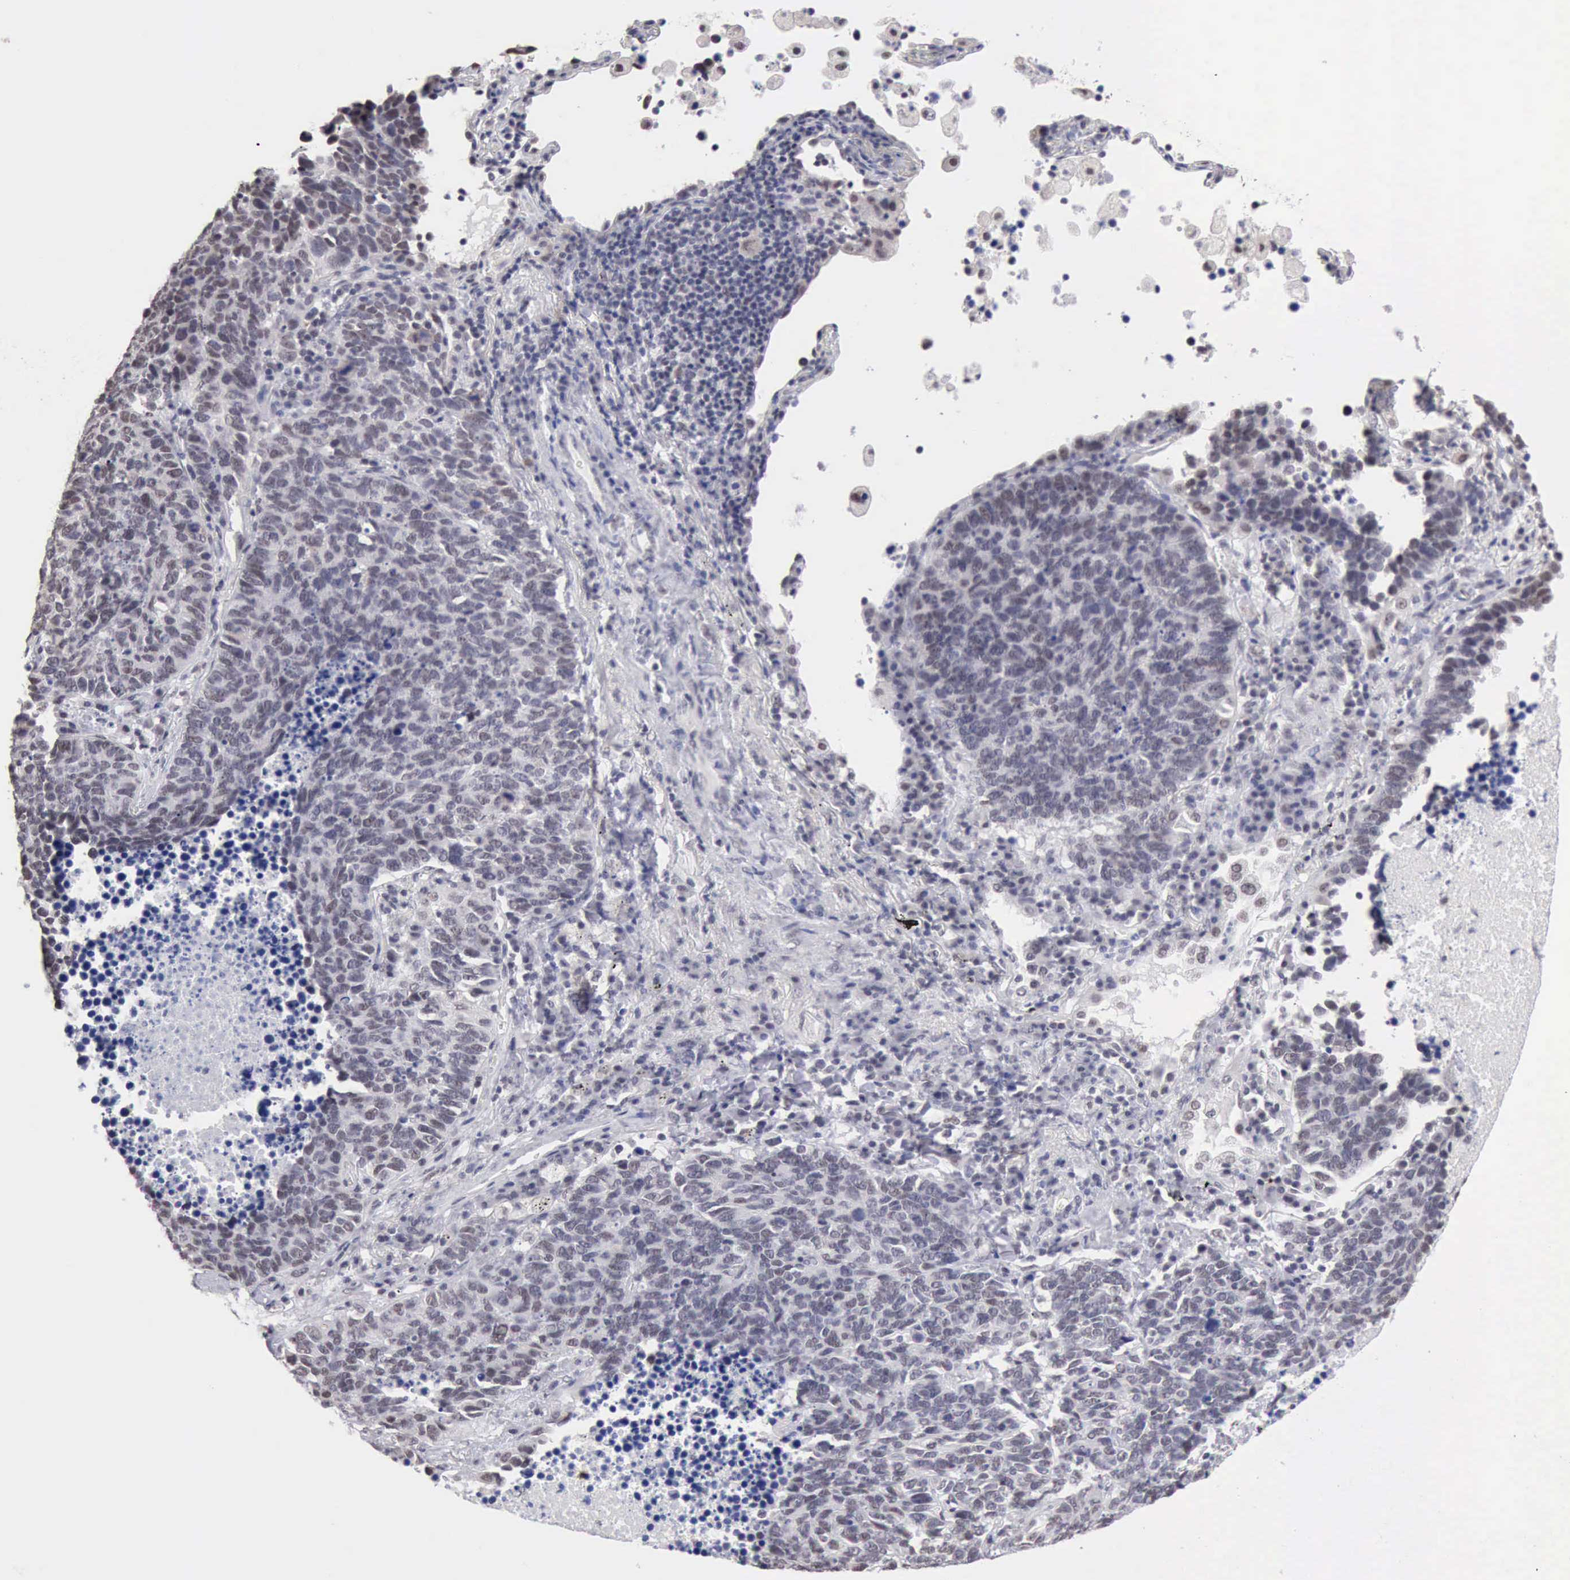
{"staining": {"intensity": "weak", "quantity": "<25%", "location": "nuclear"}, "tissue": "lung cancer", "cell_type": "Tumor cells", "image_type": "cancer", "snomed": [{"axis": "morphology", "description": "Neoplasm, malignant, NOS"}, {"axis": "topography", "description": "Lung"}], "caption": "IHC photomicrograph of lung cancer (neoplasm (malignant)) stained for a protein (brown), which exhibits no expression in tumor cells.", "gene": "TAF1", "patient": {"sex": "female", "age": 75}}